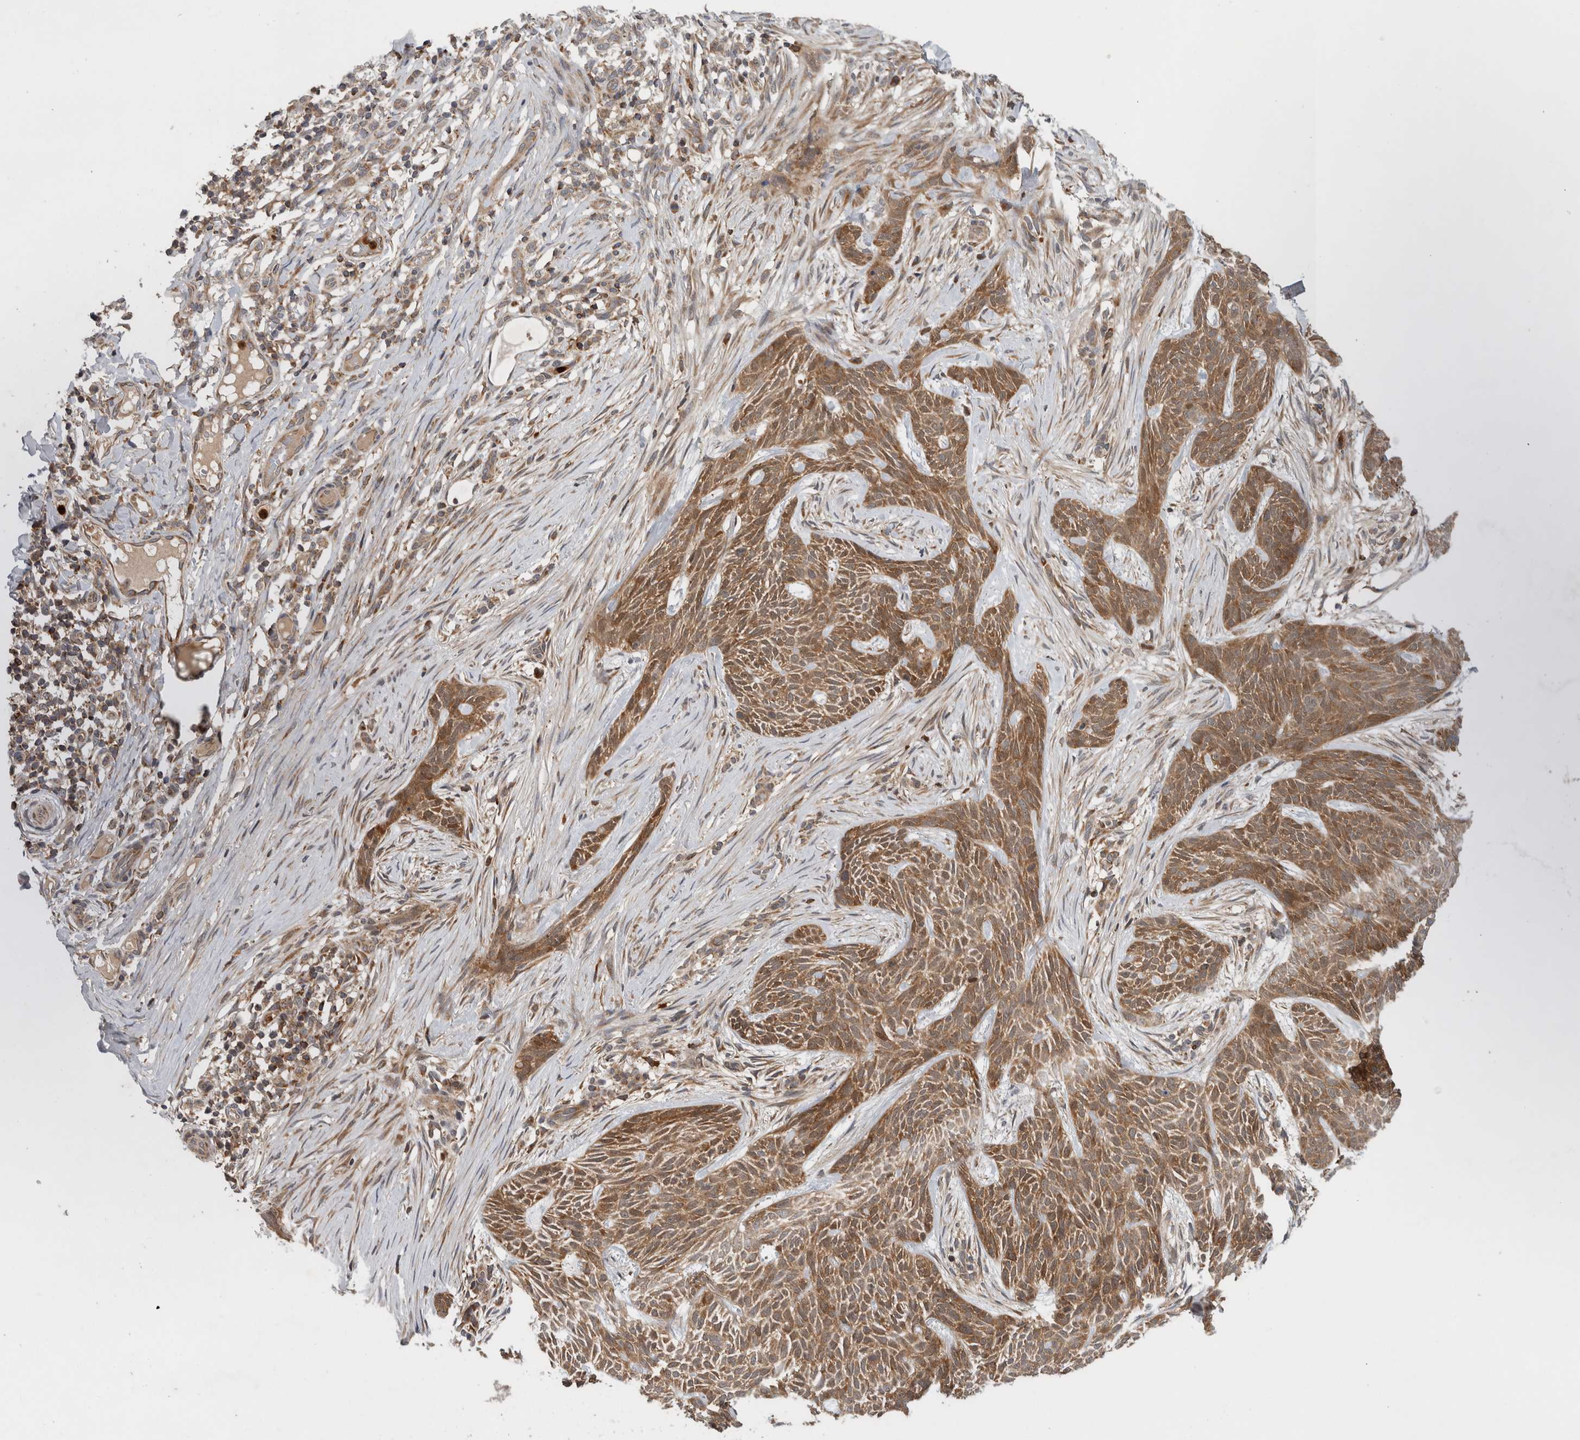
{"staining": {"intensity": "moderate", "quantity": ">75%", "location": "cytoplasmic/membranous"}, "tissue": "skin cancer", "cell_type": "Tumor cells", "image_type": "cancer", "snomed": [{"axis": "morphology", "description": "Basal cell carcinoma"}, {"axis": "topography", "description": "Skin"}], "caption": "Immunohistochemical staining of skin cancer (basal cell carcinoma) exhibits moderate cytoplasmic/membranous protein staining in about >75% of tumor cells.", "gene": "PDCD2", "patient": {"sex": "female", "age": 59}}